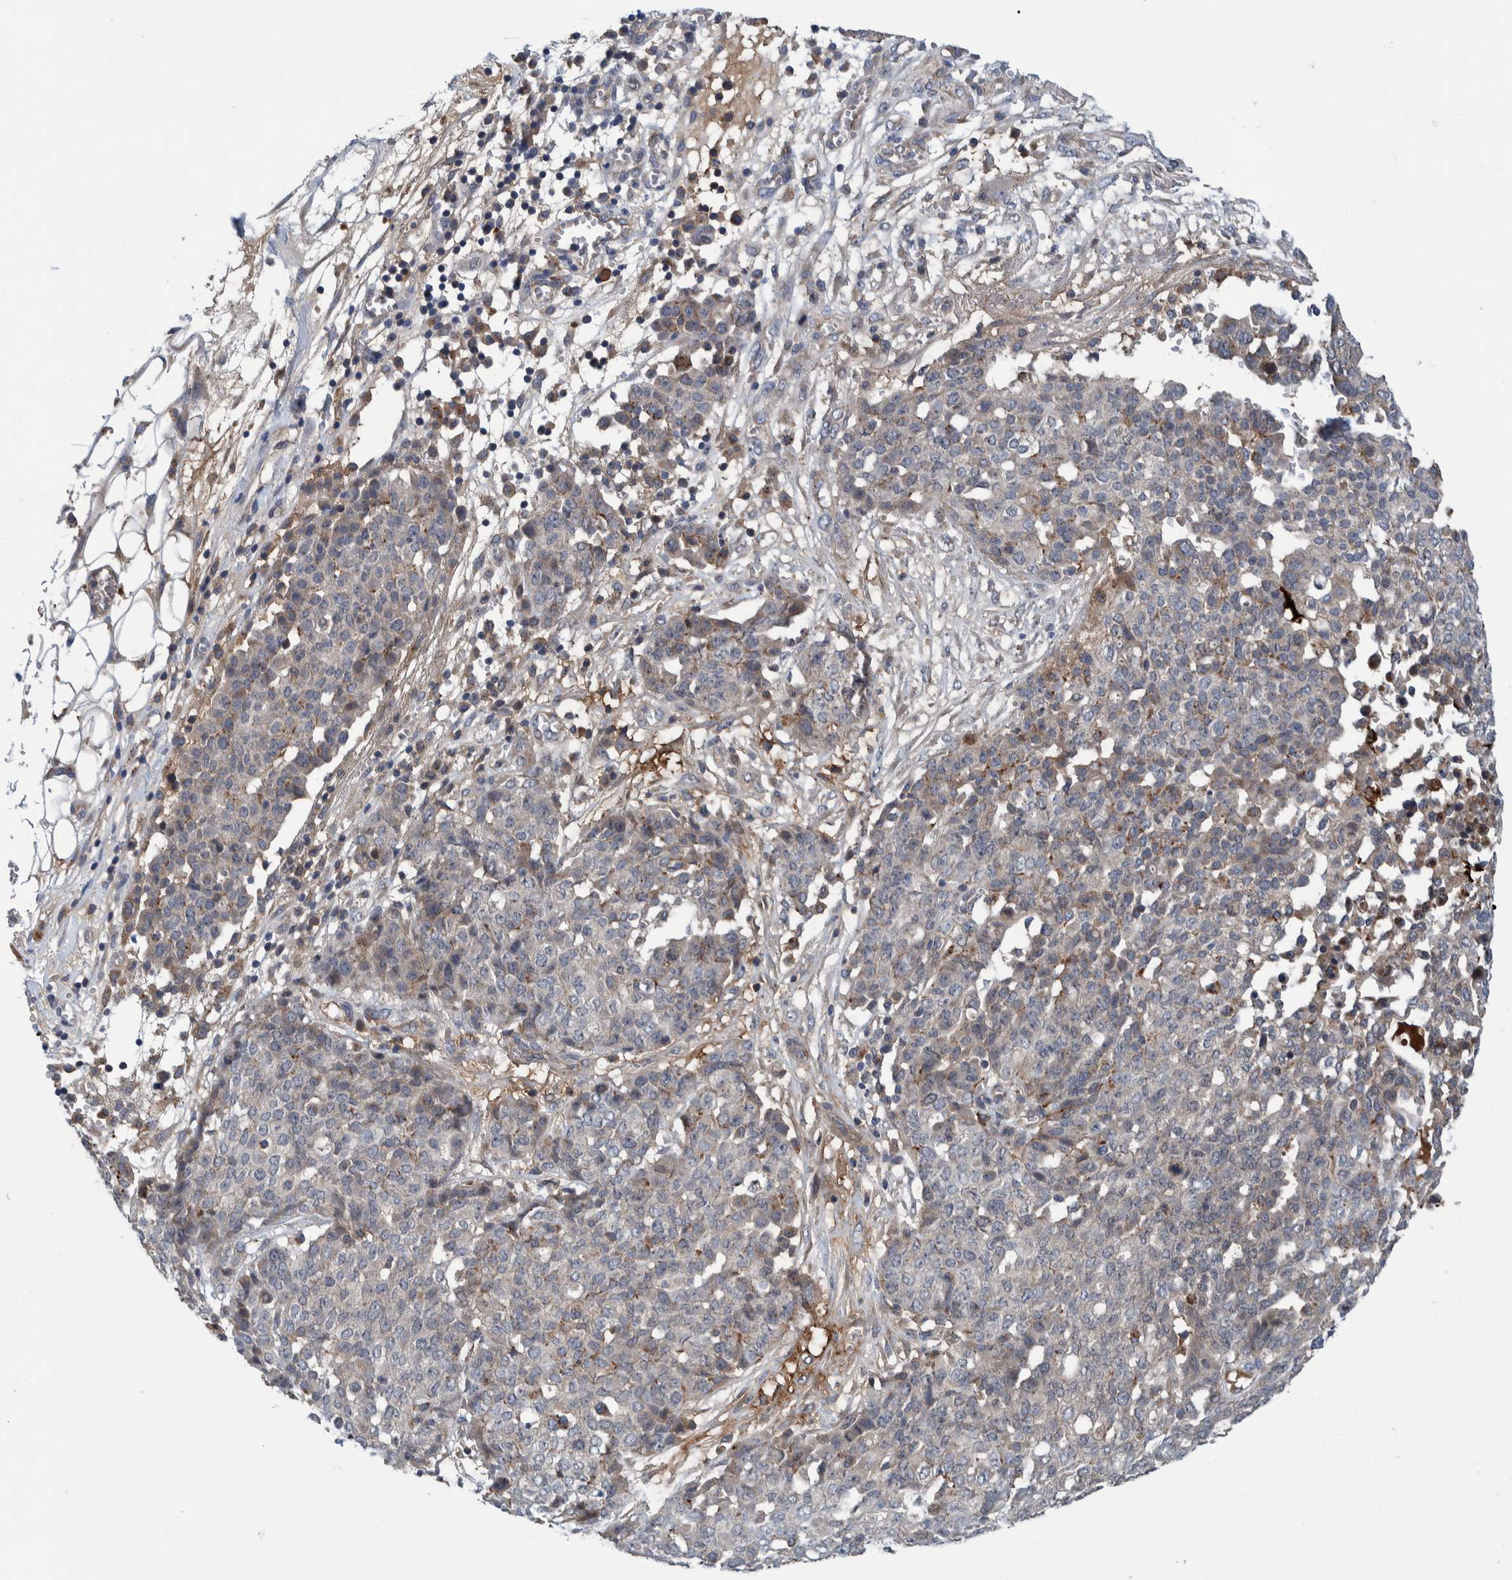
{"staining": {"intensity": "weak", "quantity": "<25%", "location": "cytoplasmic/membranous"}, "tissue": "ovarian cancer", "cell_type": "Tumor cells", "image_type": "cancer", "snomed": [{"axis": "morphology", "description": "Cystadenocarcinoma, serous, NOS"}, {"axis": "topography", "description": "Soft tissue"}, {"axis": "topography", "description": "Ovary"}], "caption": "Histopathology image shows no protein staining in tumor cells of ovarian cancer tissue.", "gene": "ITIH3", "patient": {"sex": "female", "age": 57}}